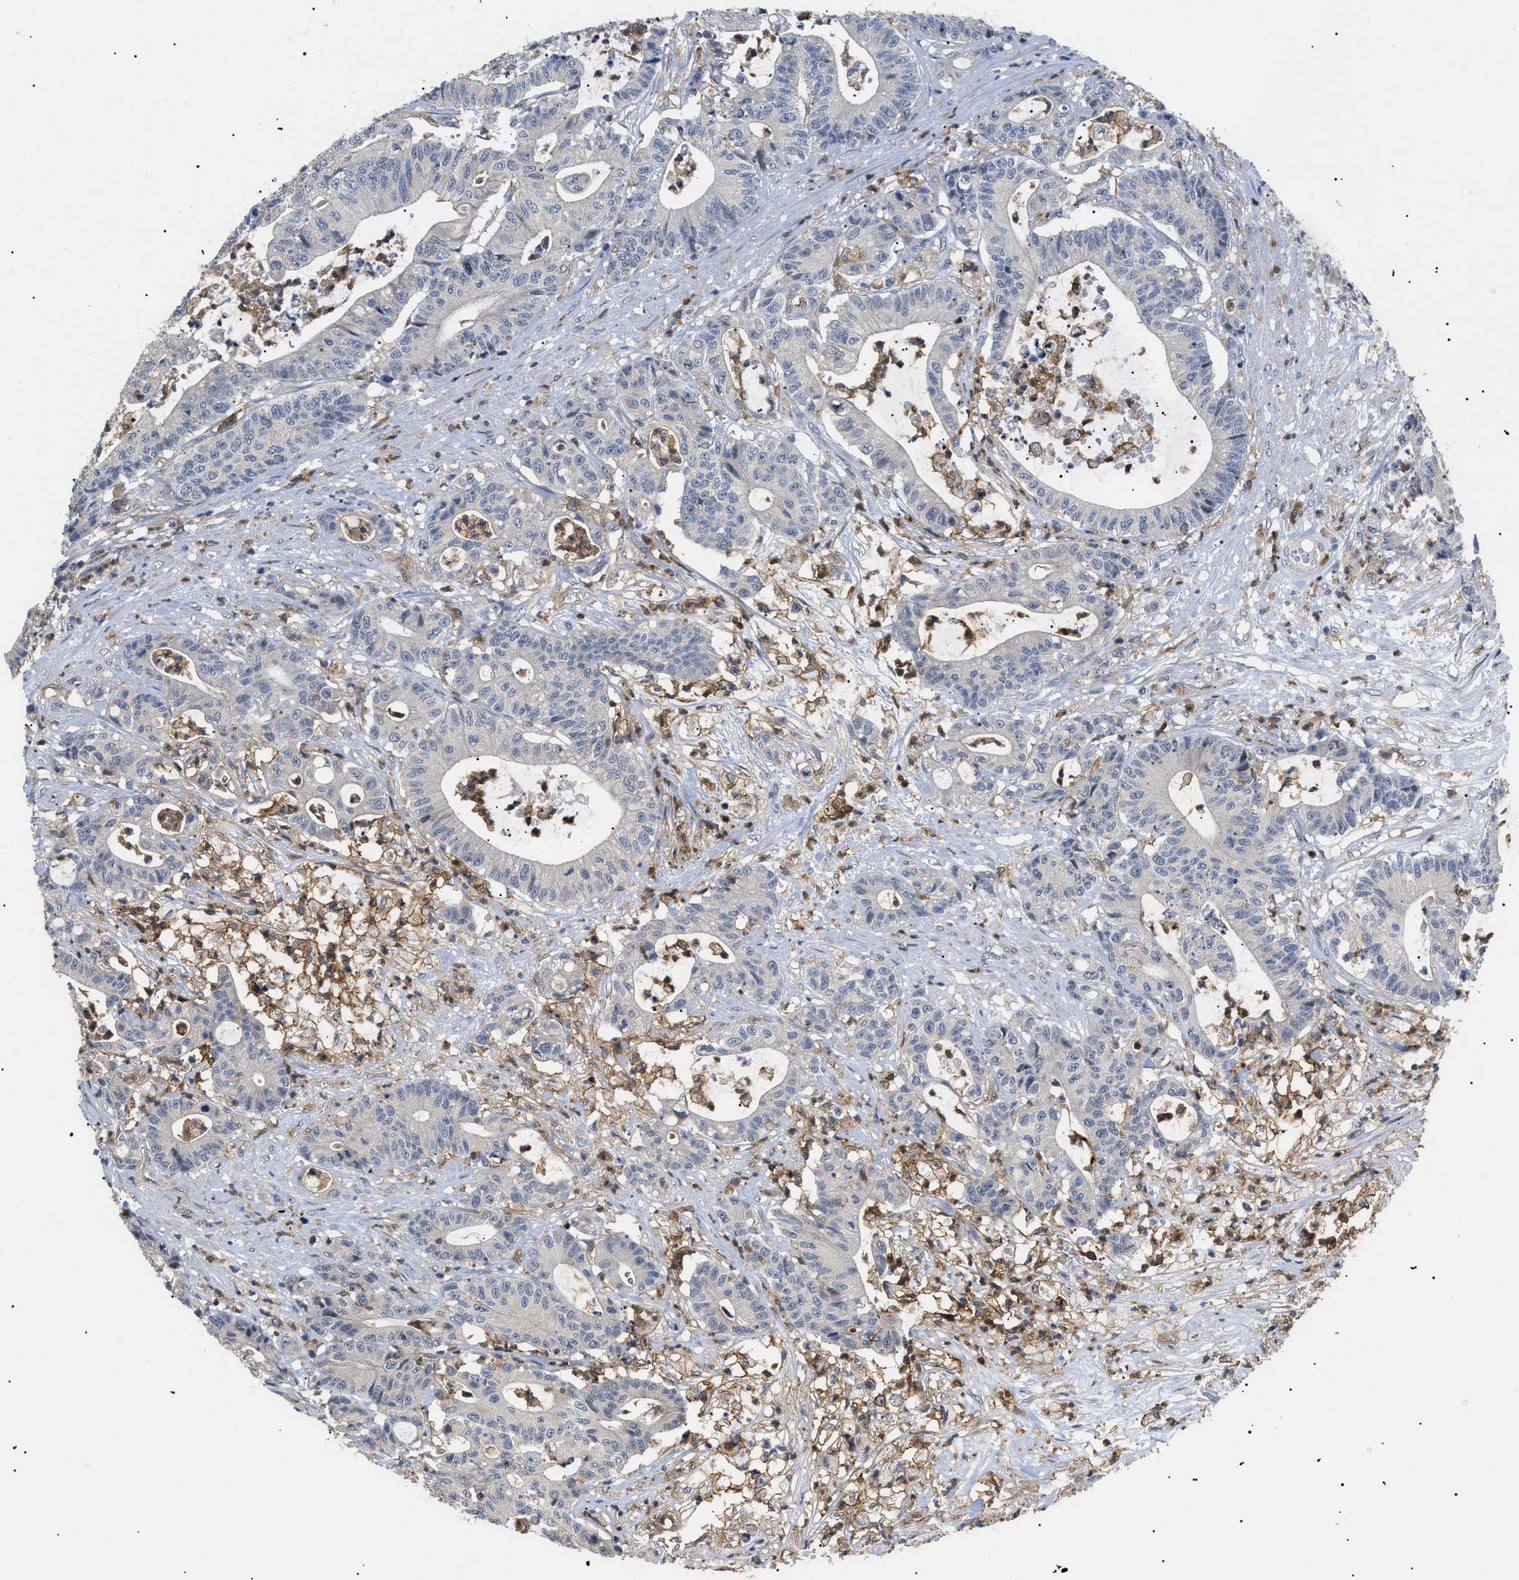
{"staining": {"intensity": "negative", "quantity": "none", "location": "none"}, "tissue": "colorectal cancer", "cell_type": "Tumor cells", "image_type": "cancer", "snomed": [{"axis": "morphology", "description": "Adenocarcinoma, NOS"}, {"axis": "topography", "description": "Colon"}], "caption": "Tumor cells are negative for protein expression in human colorectal cancer (adenocarcinoma).", "gene": "CD300A", "patient": {"sex": "female", "age": 84}}